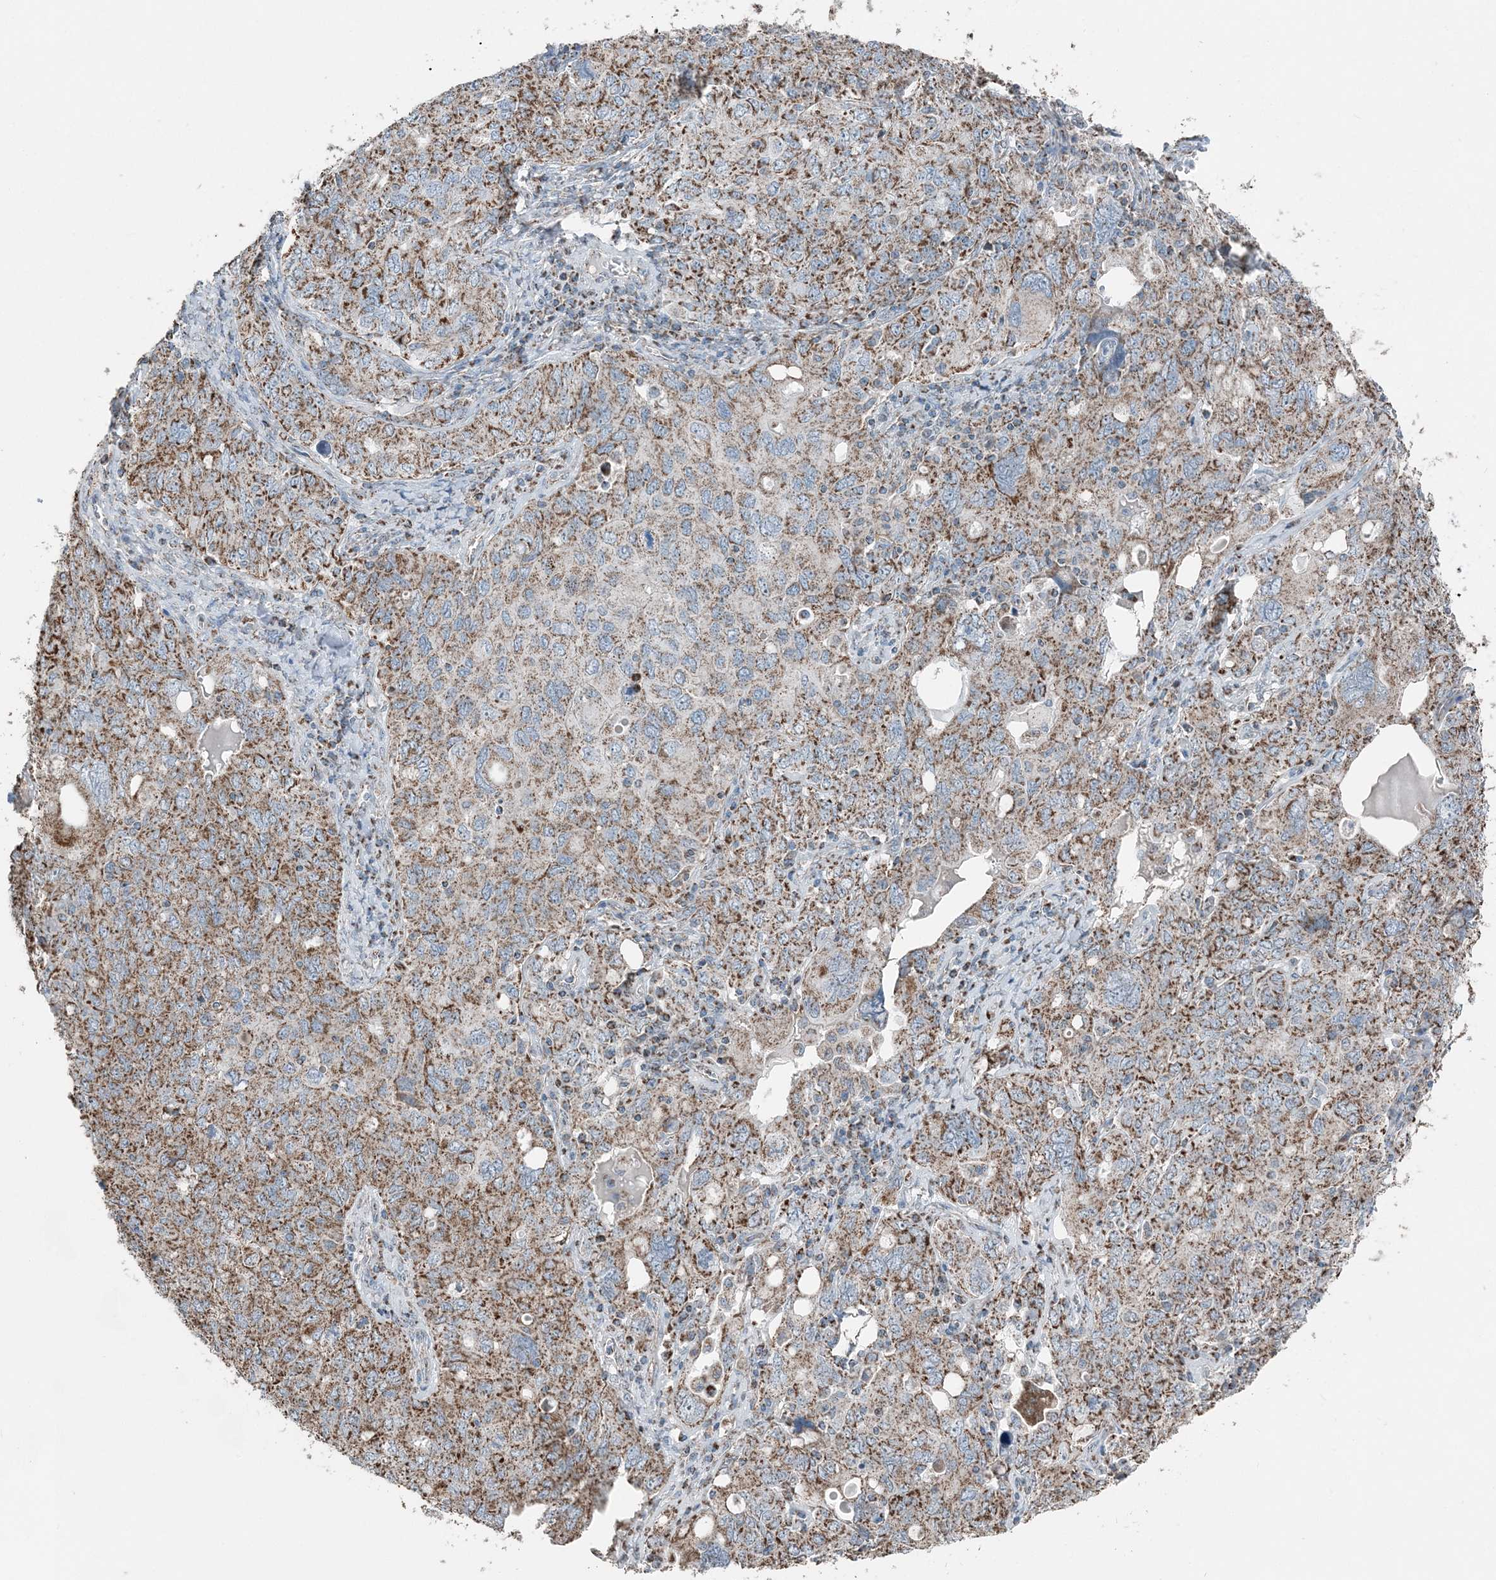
{"staining": {"intensity": "moderate", "quantity": ">75%", "location": "cytoplasmic/membranous"}, "tissue": "ovarian cancer", "cell_type": "Tumor cells", "image_type": "cancer", "snomed": [{"axis": "morphology", "description": "Carcinoma, endometroid"}, {"axis": "topography", "description": "Ovary"}], "caption": "Immunohistochemistry (IHC) photomicrograph of neoplastic tissue: human ovarian cancer (endometroid carcinoma) stained using immunohistochemistry (IHC) demonstrates medium levels of moderate protein expression localized specifically in the cytoplasmic/membranous of tumor cells, appearing as a cytoplasmic/membranous brown color.", "gene": "SUCLG1", "patient": {"sex": "female", "age": 62}}